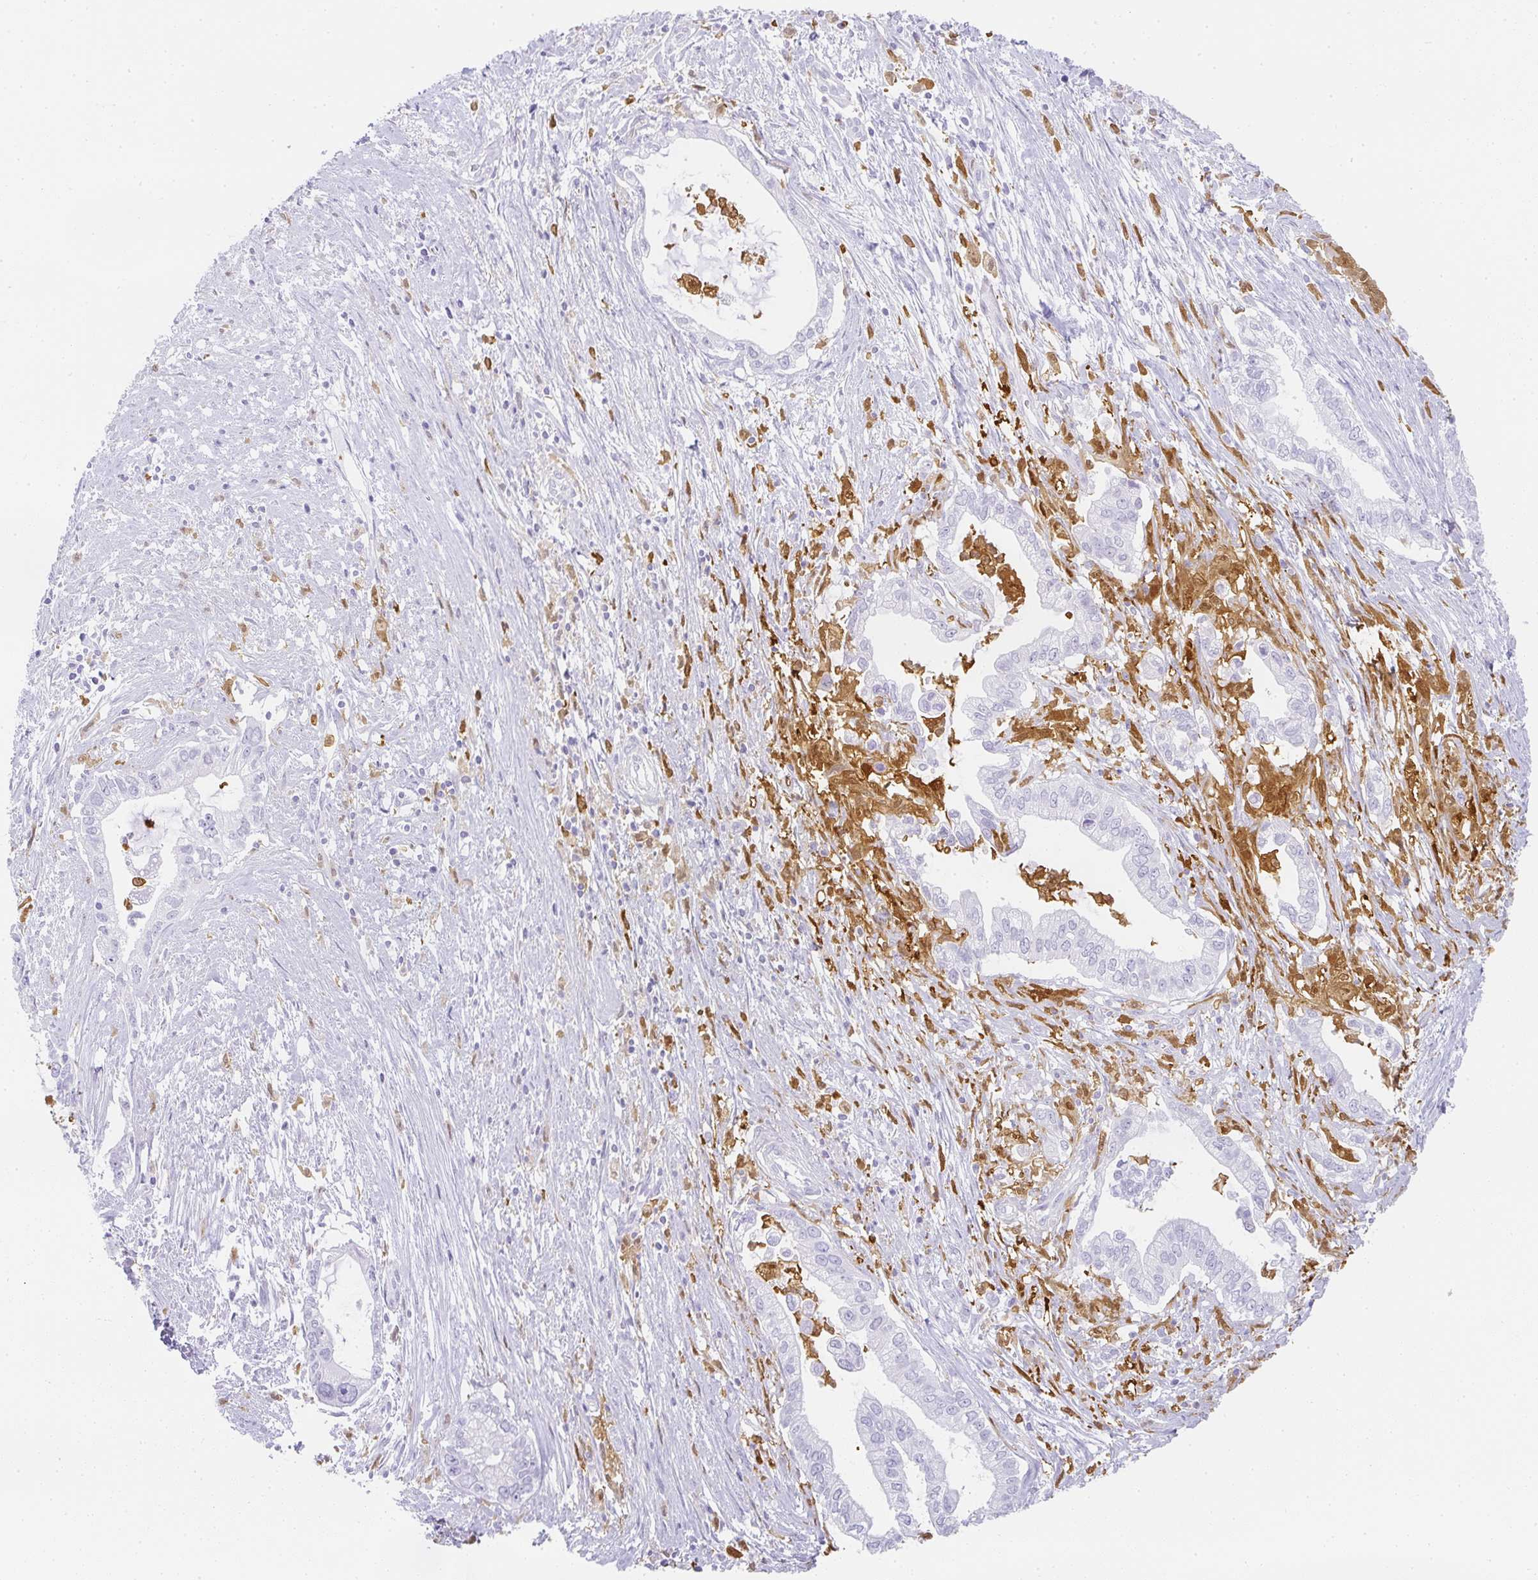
{"staining": {"intensity": "negative", "quantity": "none", "location": "none"}, "tissue": "pancreatic cancer", "cell_type": "Tumor cells", "image_type": "cancer", "snomed": [{"axis": "morphology", "description": "Adenocarcinoma, NOS"}, {"axis": "topography", "description": "Pancreas"}], "caption": "A high-resolution micrograph shows immunohistochemistry staining of pancreatic adenocarcinoma, which demonstrates no significant staining in tumor cells.", "gene": "HK3", "patient": {"sex": "male", "age": 70}}